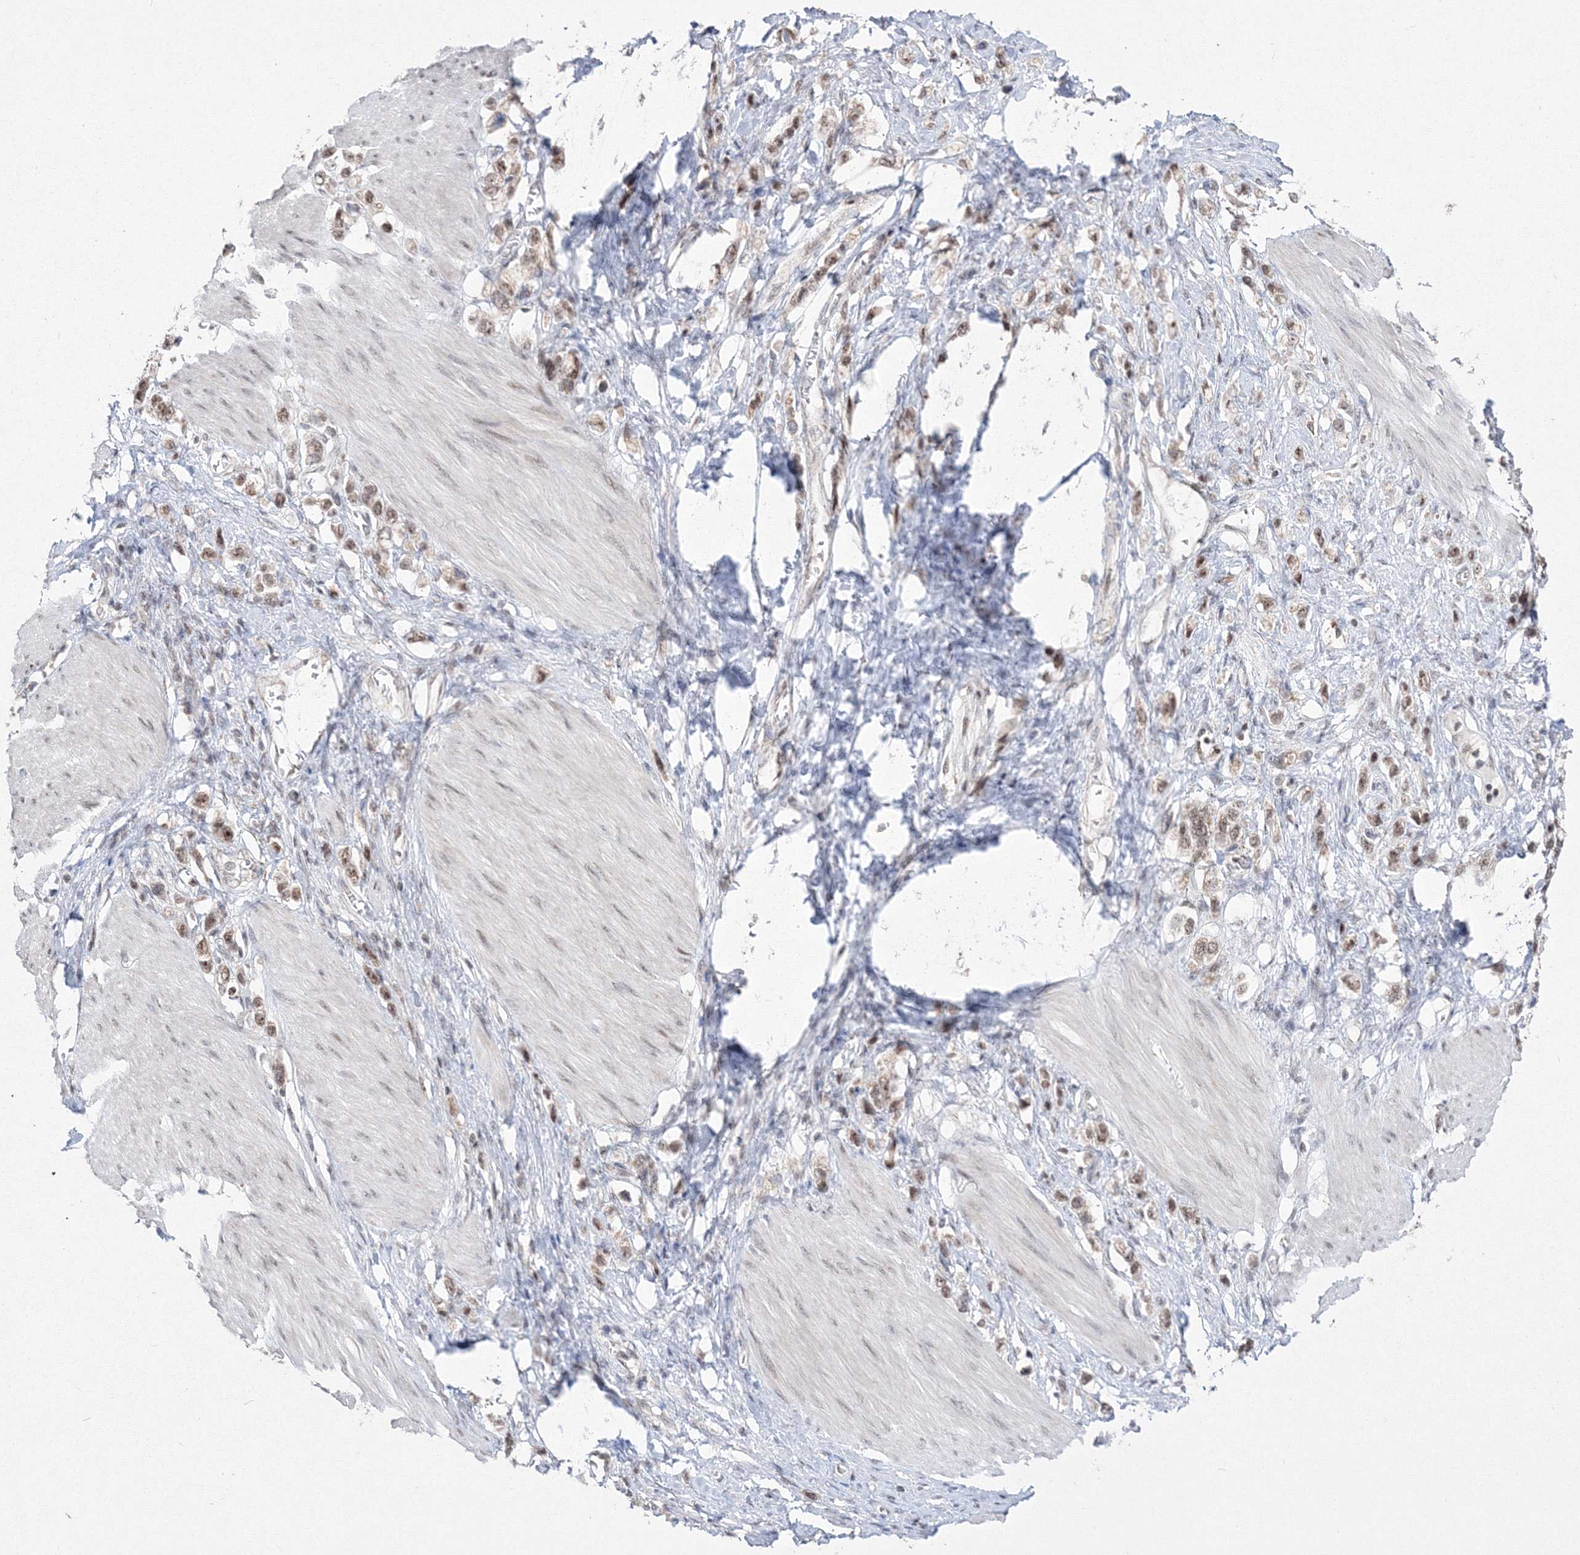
{"staining": {"intensity": "moderate", "quantity": ">75%", "location": "nuclear"}, "tissue": "stomach cancer", "cell_type": "Tumor cells", "image_type": "cancer", "snomed": [{"axis": "morphology", "description": "Adenocarcinoma, NOS"}, {"axis": "topography", "description": "Stomach"}], "caption": "Protein expression analysis of stomach cancer reveals moderate nuclear staining in approximately >75% of tumor cells.", "gene": "GRSF1", "patient": {"sex": "female", "age": 65}}